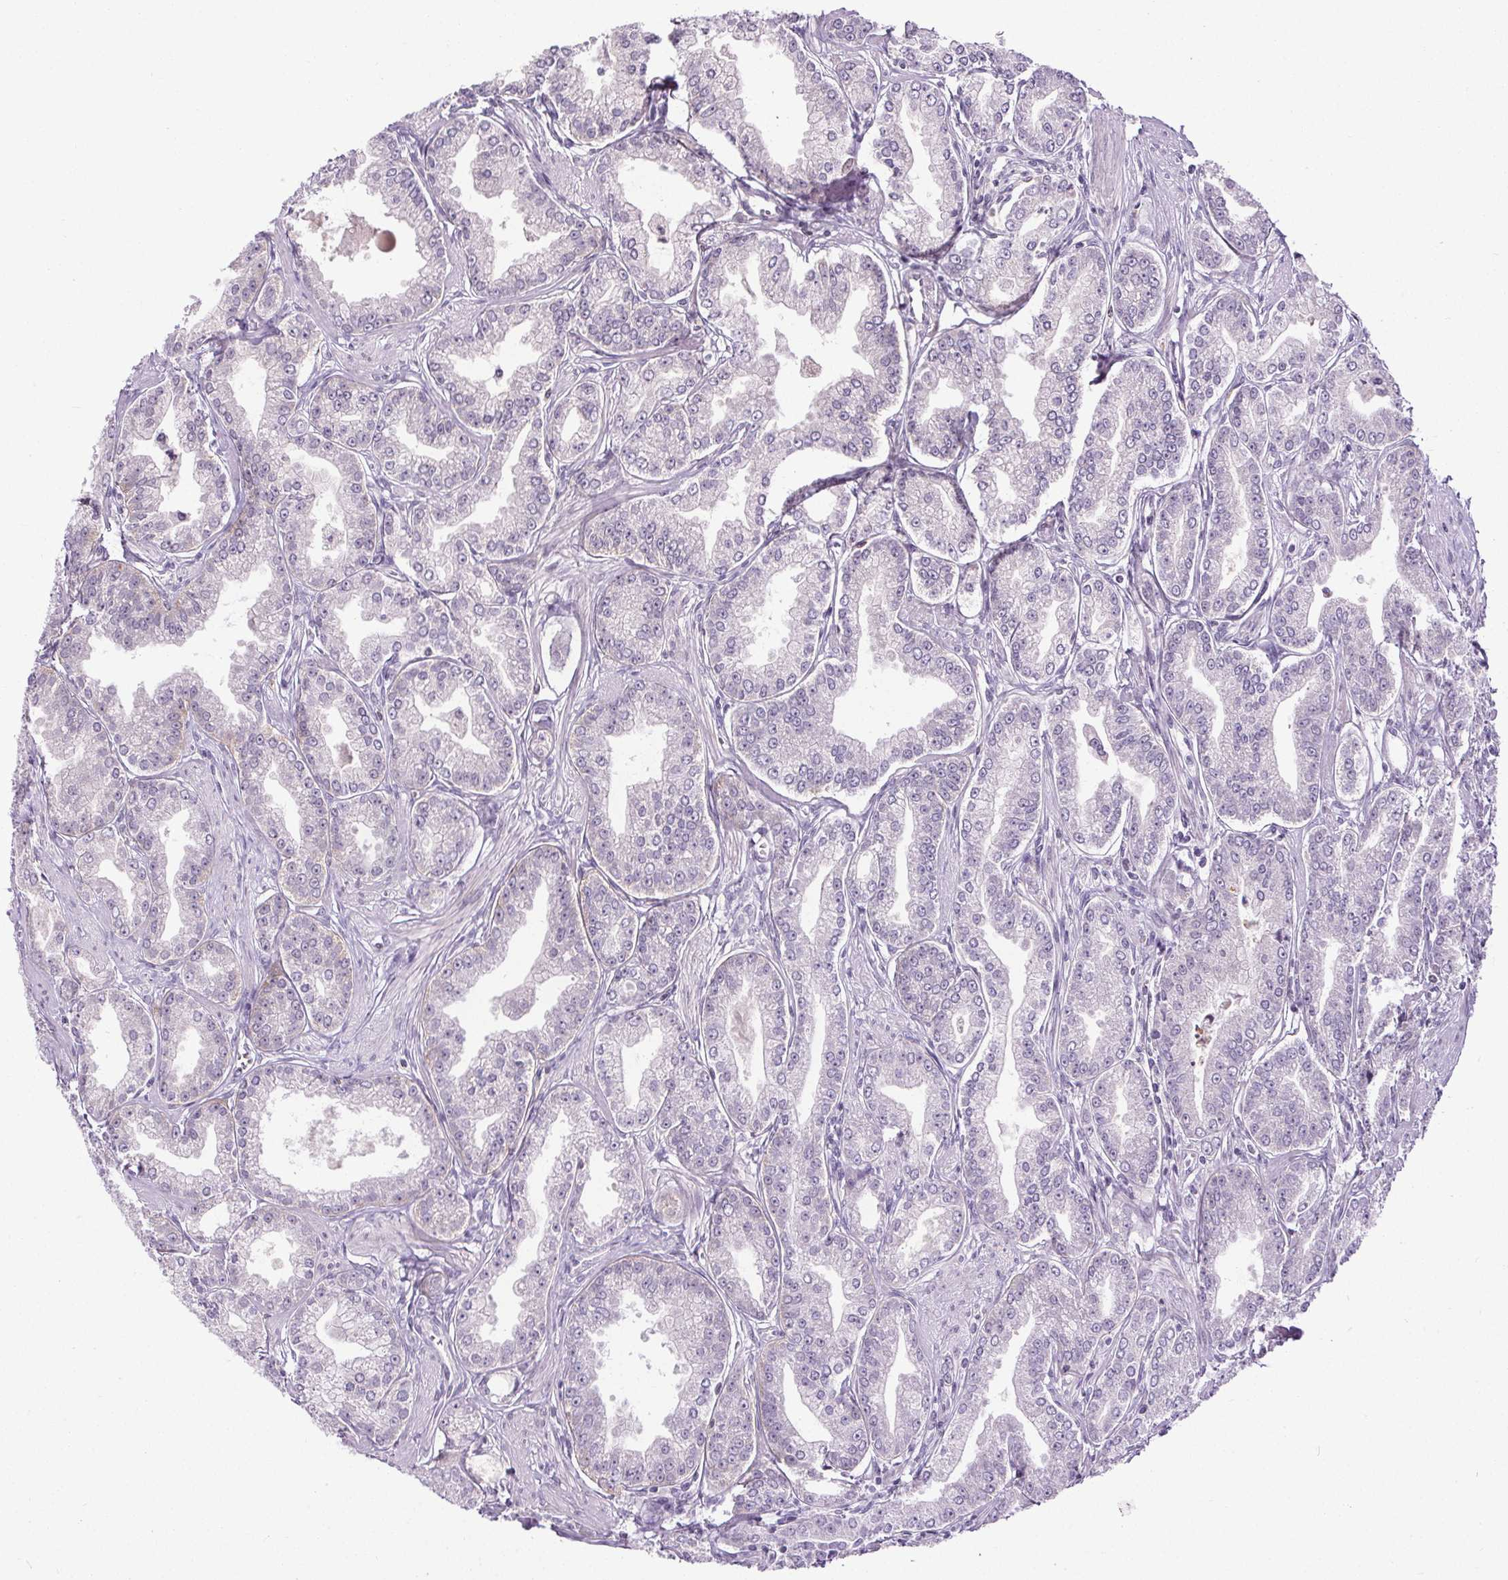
{"staining": {"intensity": "negative", "quantity": "none", "location": "none"}, "tissue": "prostate cancer", "cell_type": "Tumor cells", "image_type": "cancer", "snomed": [{"axis": "morphology", "description": "Adenocarcinoma, NOS"}, {"axis": "topography", "description": "Prostate"}], "caption": "High magnification brightfield microscopy of prostate adenocarcinoma stained with DAB (brown) and counterstained with hematoxylin (blue): tumor cells show no significant positivity.", "gene": "TMEM240", "patient": {"sex": "male", "age": 71}}